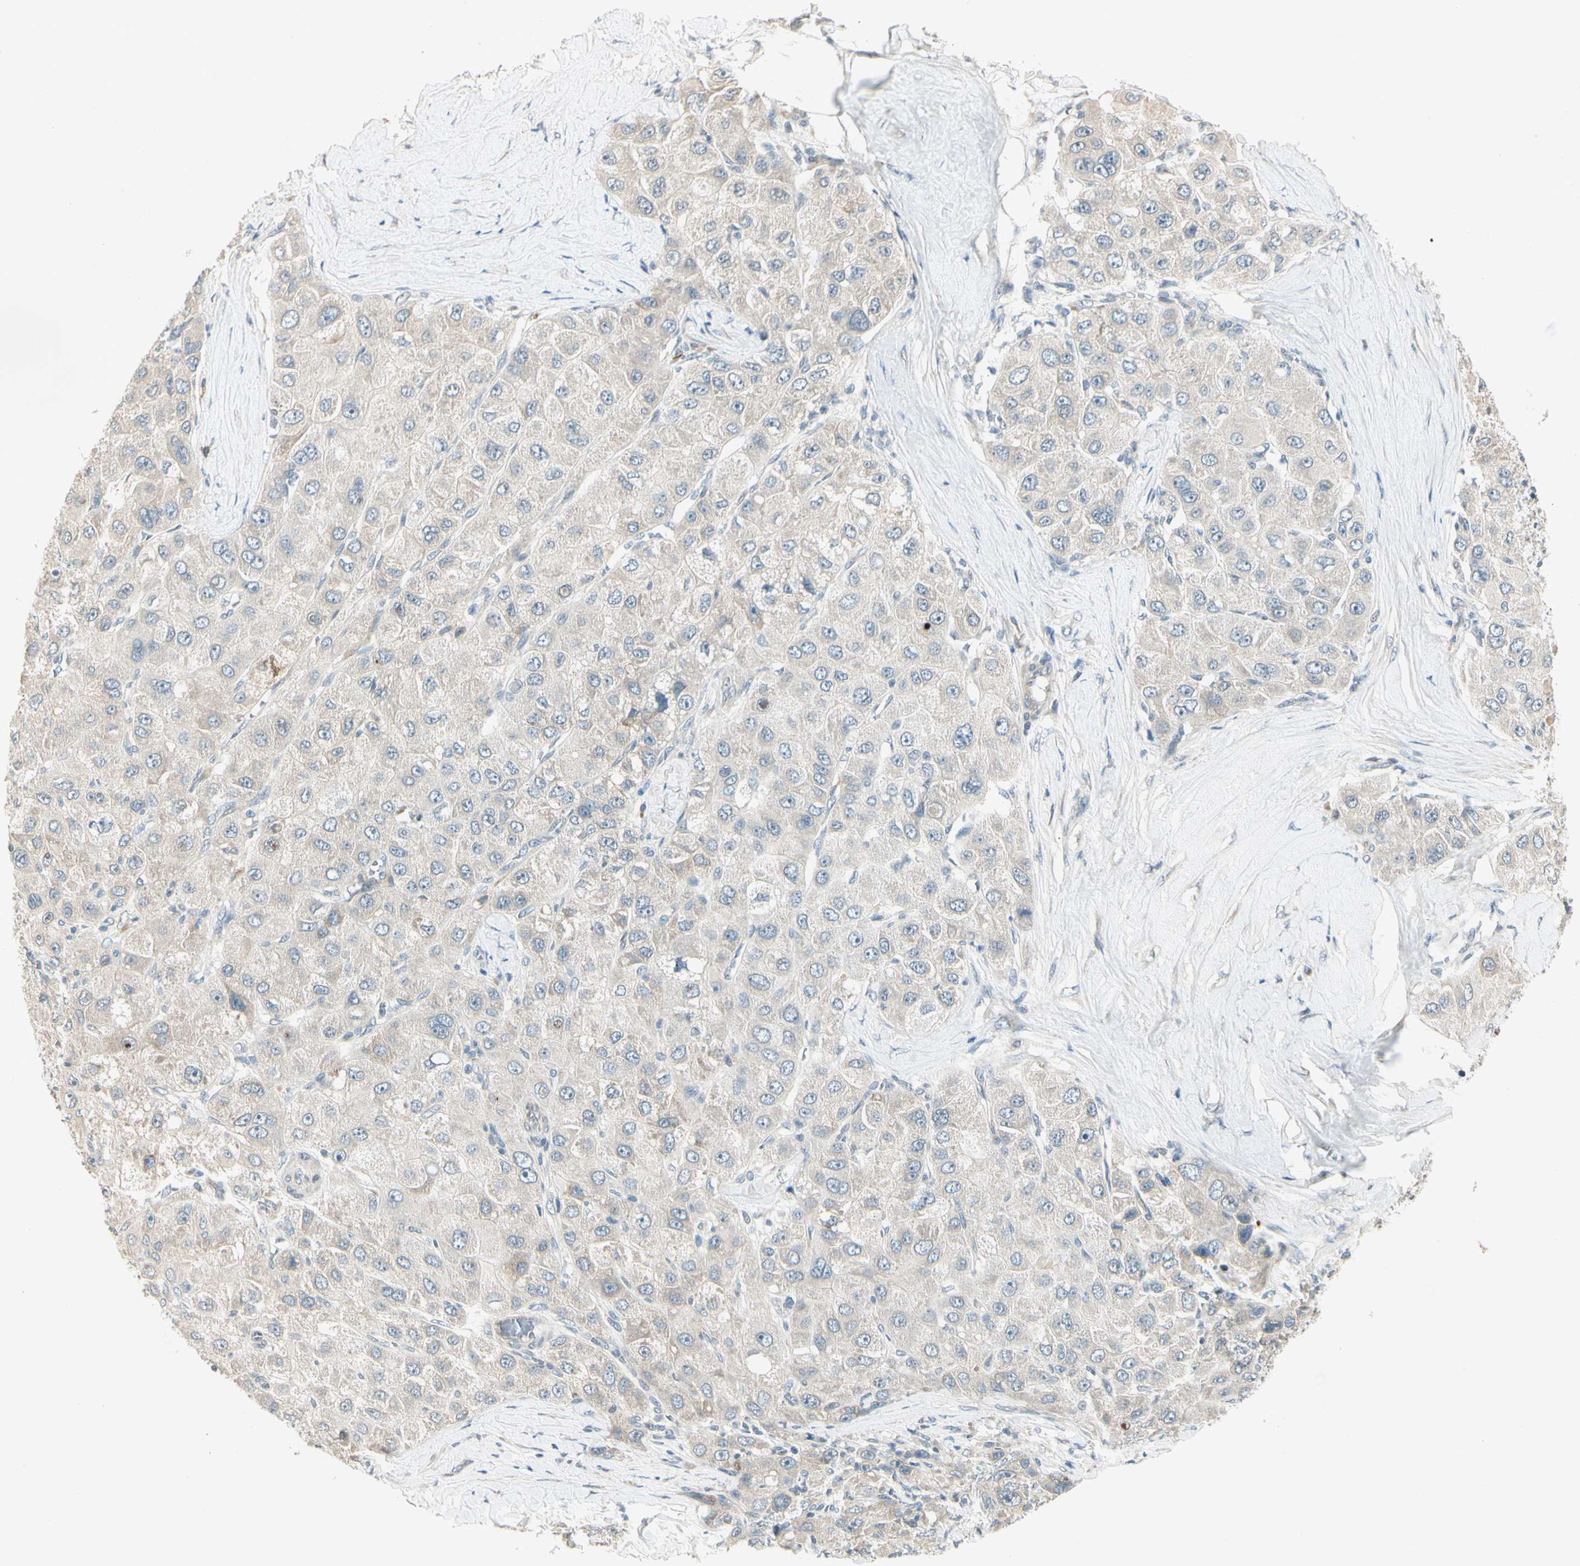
{"staining": {"intensity": "negative", "quantity": "none", "location": "none"}, "tissue": "liver cancer", "cell_type": "Tumor cells", "image_type": "cancer", "snomed": [{"axis": "morphology", "description": "Carcinoma, Hepatocellular, NOS"}, {"axis": "topography", "description": "Liver"}], "caption": "High magnification brightfield microscopy of liver cancer stained with DAB (3,3'-diaminobenzidine) (brown) and counterstained with hematoxylin (blue): tumor cells show no significant positivity. (Stains: DAB (3,3'-diaminobenzidine) immunohistochemistry with hematoxylin counter stain, Microscopy: brightfield microscopy at high magnification).", "gene": "PCDHB15", "patient": {"sex": "male", "age": 80}}